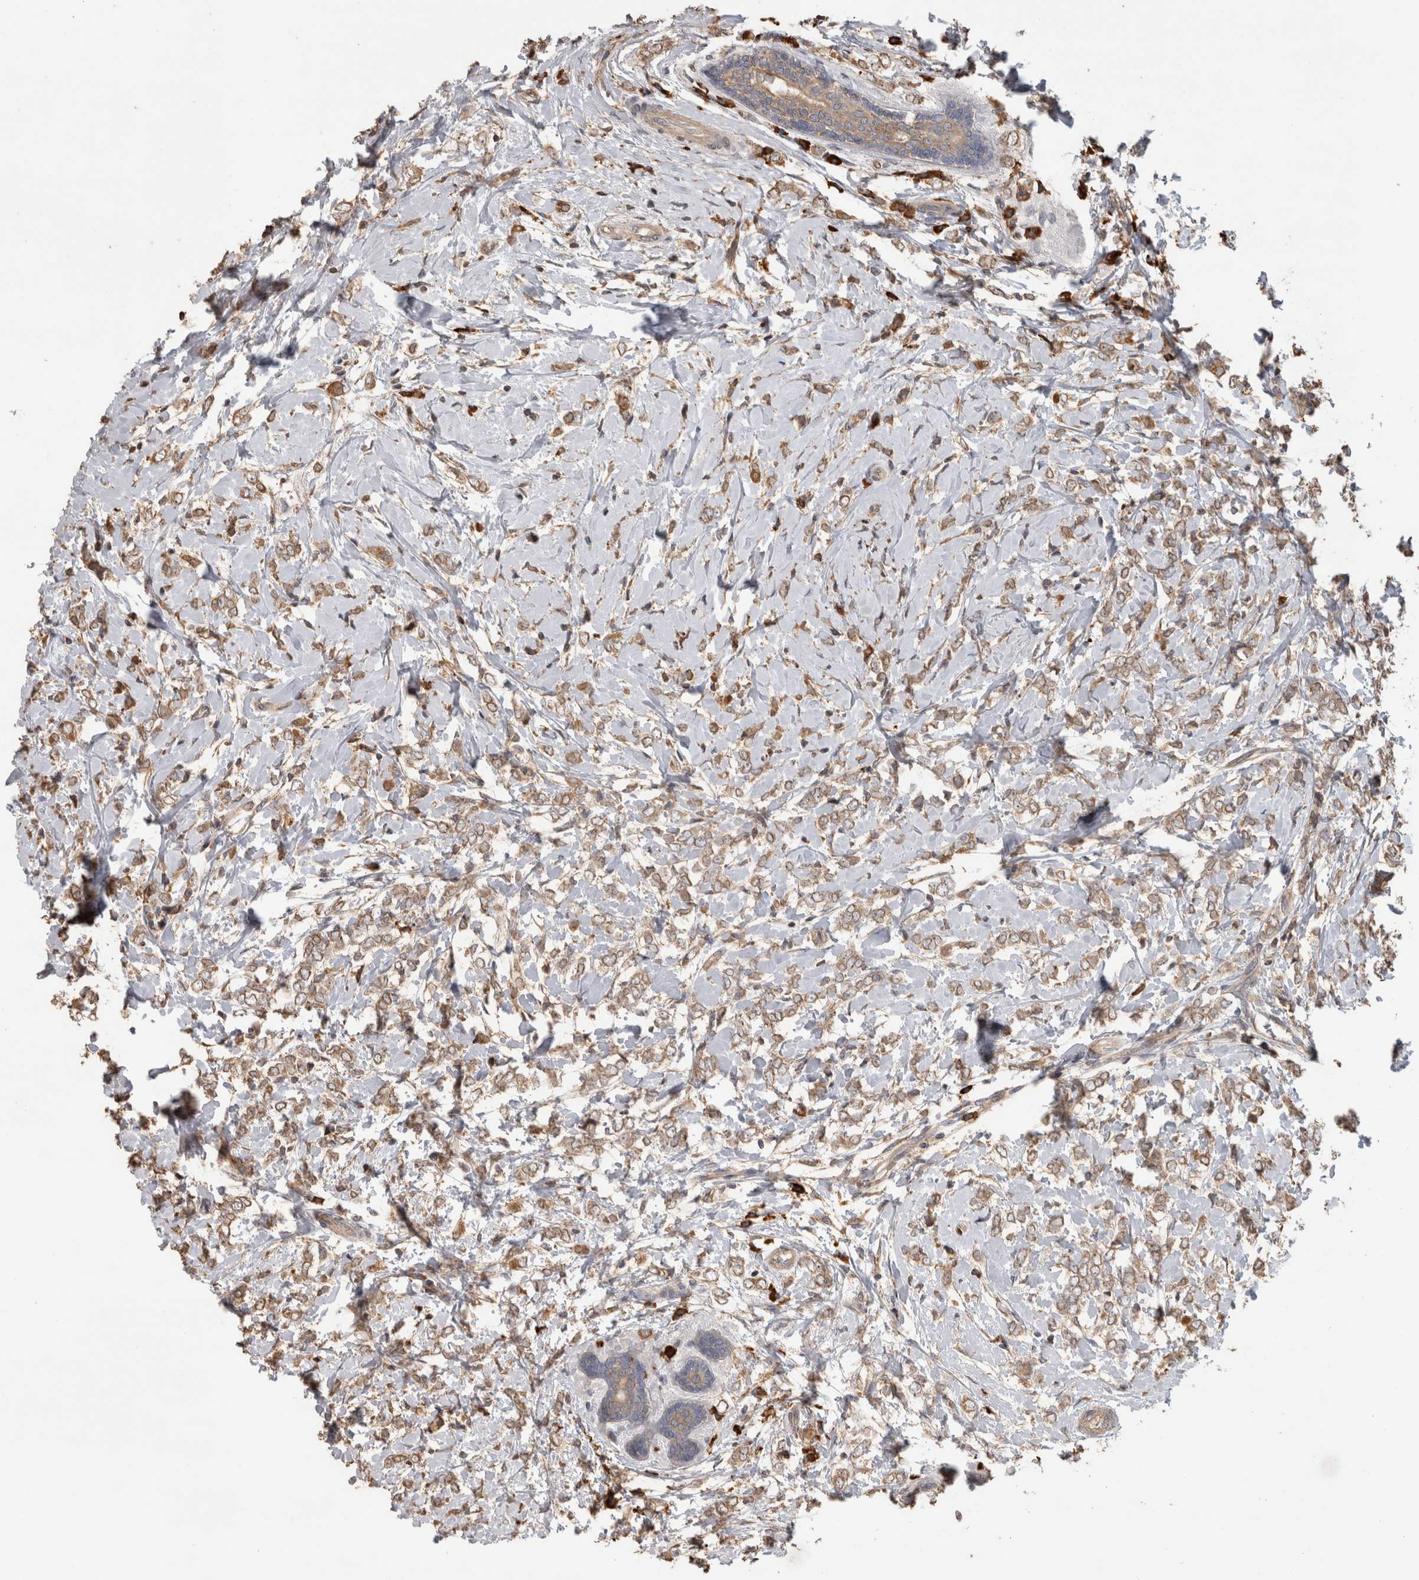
{"staining": {"intensity": "weak", "quantity": ">75%", "location": "cytoplasmic/membranous"}, "tissue": "breast cancer", "cell_type": "Tumor cells", "image_type": "cancer", "snomed": [{"axis": "morphology", "description": "Normal tissue, NOS"}, {"axis": "morphology", "description": "Lobular carcinoma"}, {"axis": "topography", "description": "Breast"}], "caption": "Breast cancer was stained to show a protein in brown. There is low levels of weak cytoplasmic/membranous expression in about >75% of tumor cells.", "gene": "TBCE", "patient": {"sex": "female", "age": 47}}